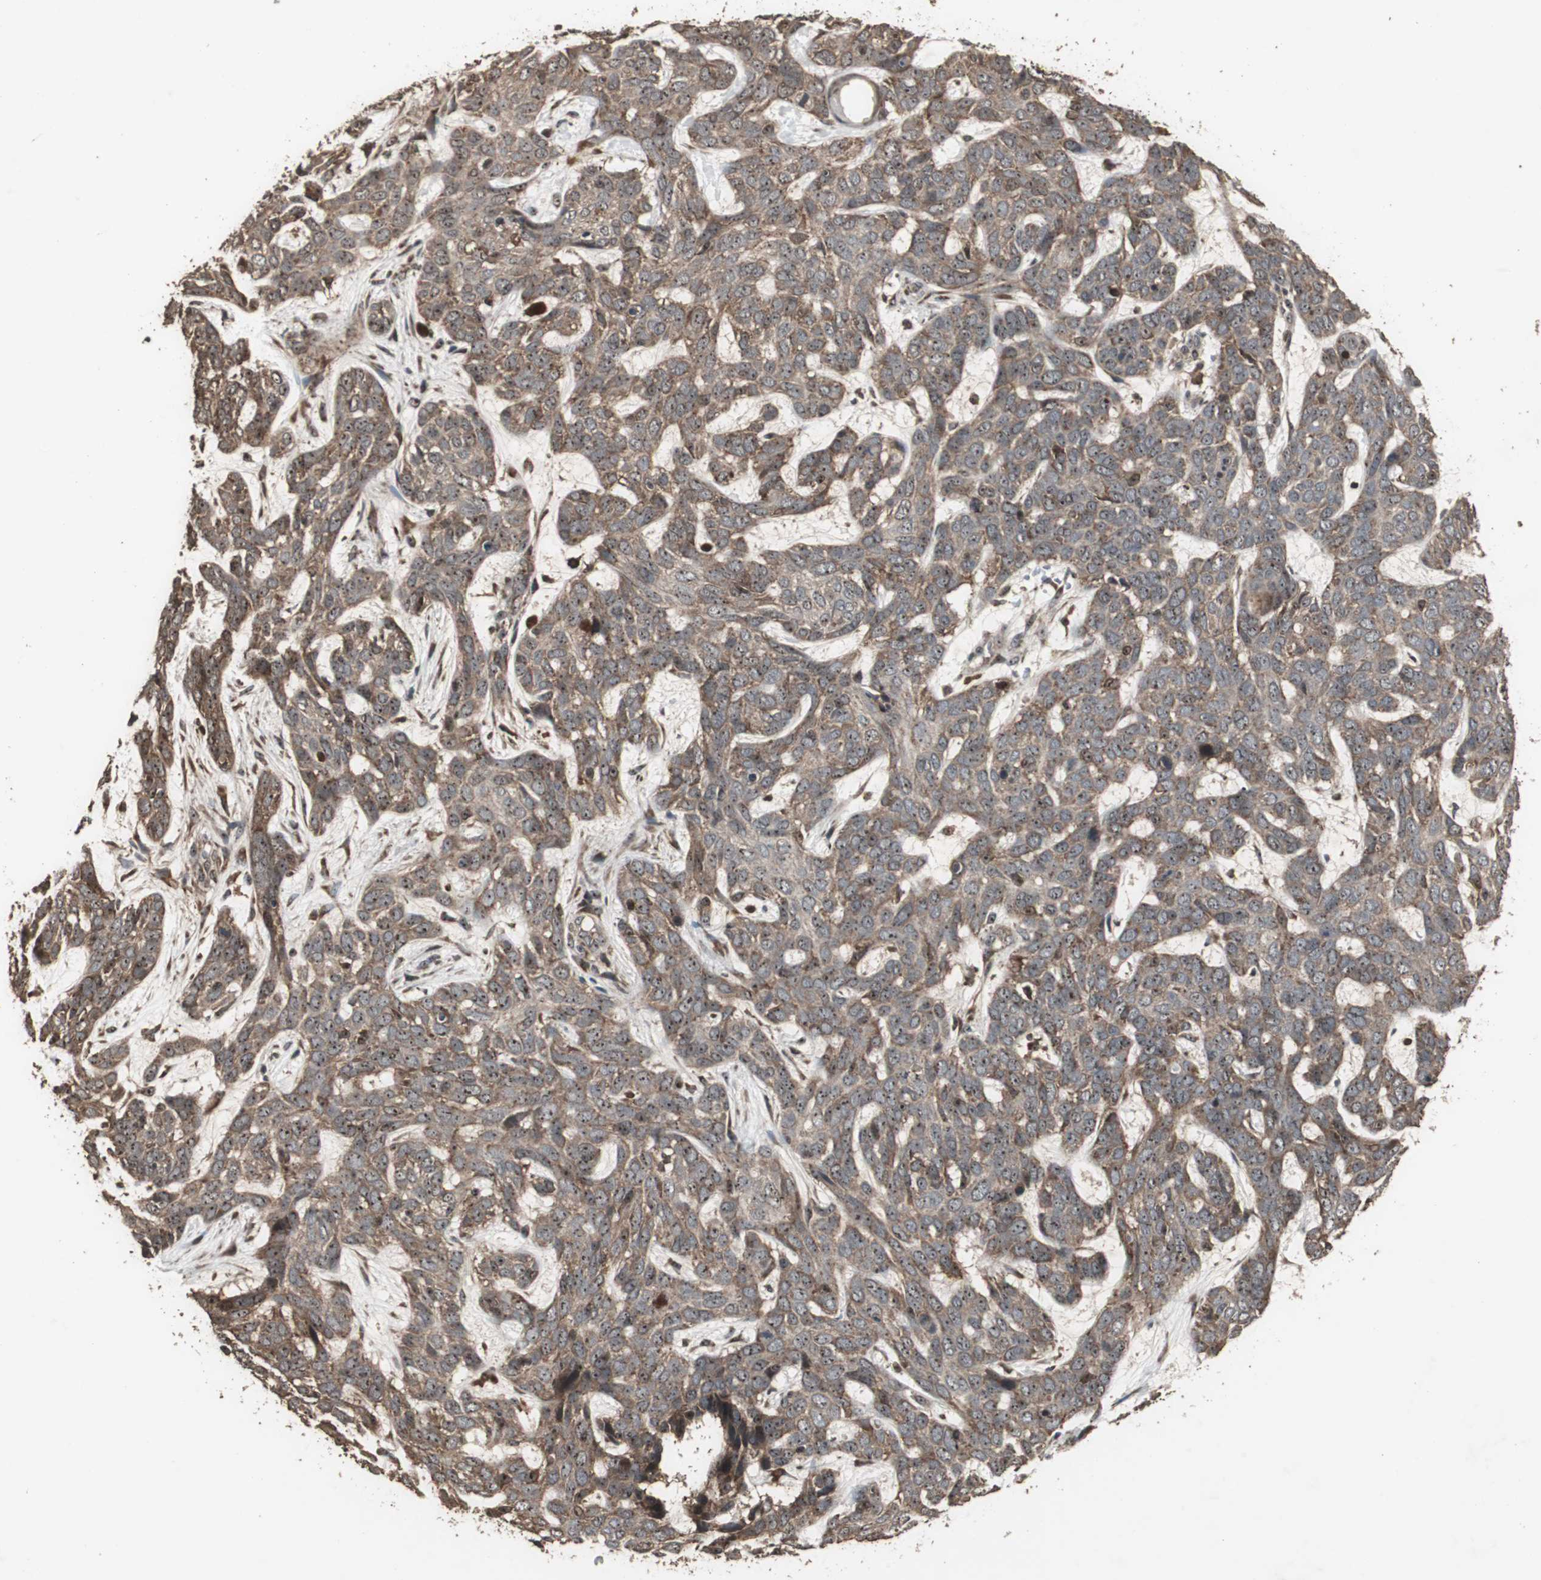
{"staining": {"intensity": "moderate", "quantity": ">75%", "location": "cytoplasmic/membranous"}, "tissue": "skin cancer", "cell_type": "Tumor cells", "image_type": "cancer", "snomed": [{"axis": "morphology", "description": "Basal cell carcinoma"}, {"axis": "topography", "description": "Skin"}], "caption": "IHC of human basal cell carcinoma (skin) shows medium levels of moderate cytoplasmic/membranous positivity in approximately >75% of tumor cells.", "gene": "LAMTOR5", "patient": {"sex": "male", "age": 87}}